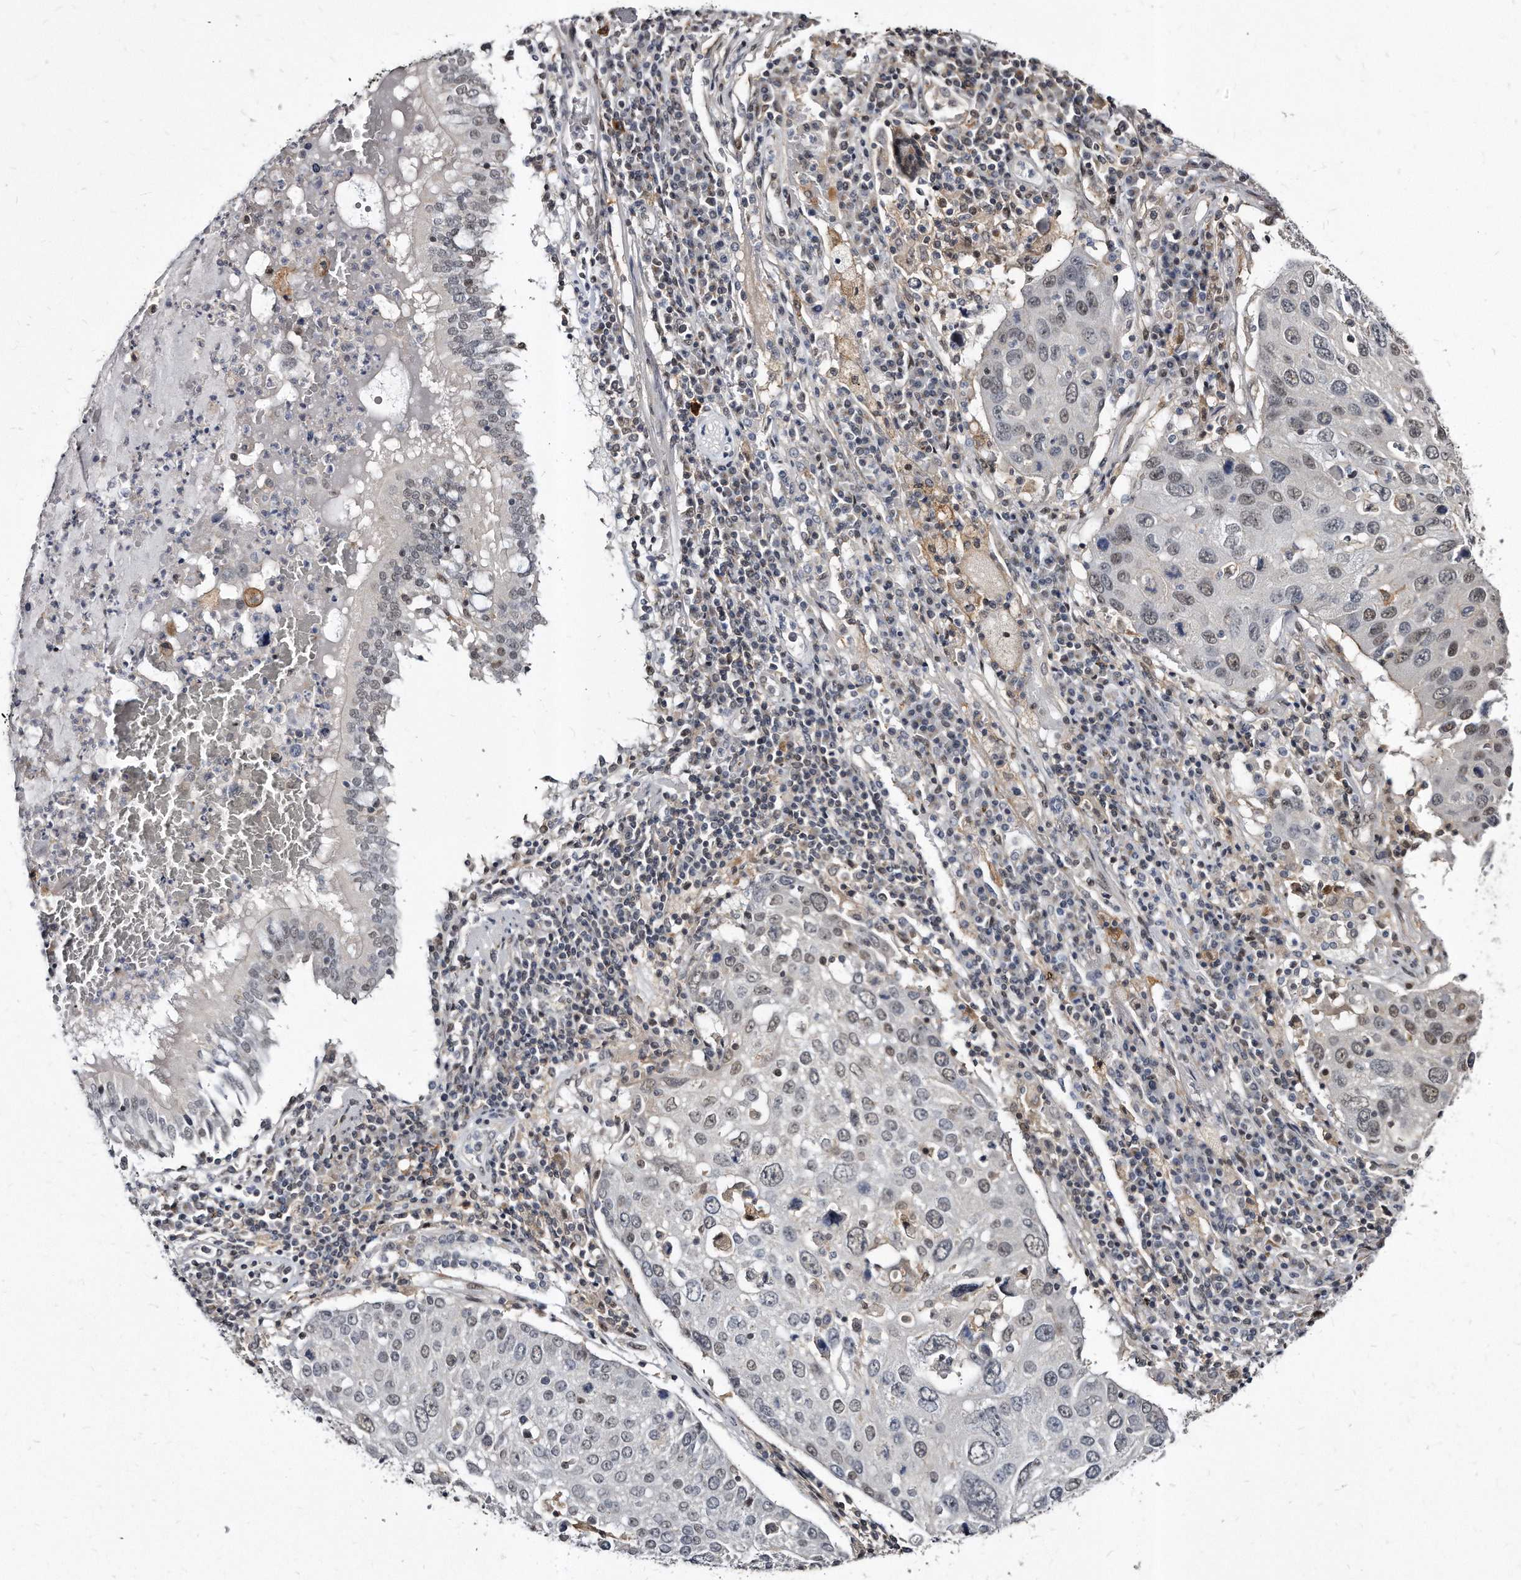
{"staining": {"intensity": "weak", "quantity": "25%-75%", "location": "nuclear"}, "tissue": "lung cancer", "cell_type": "Tumor cells", "image_type": "cancer", "snomed": [{"axis": "morphology", "description": "Squamous cell carcinoma, NOS"}, {"axis": "topography", "description": "Lung"}], "caption": "Lung cancer (squamous cell carcinoma) was stained to show a protein in brown. There is low levels of weak nuclear positivity in about 25%-75% of tumor cells.", "gene": "KLHDC3", "patient": {"sex": "male", "age": 65}}